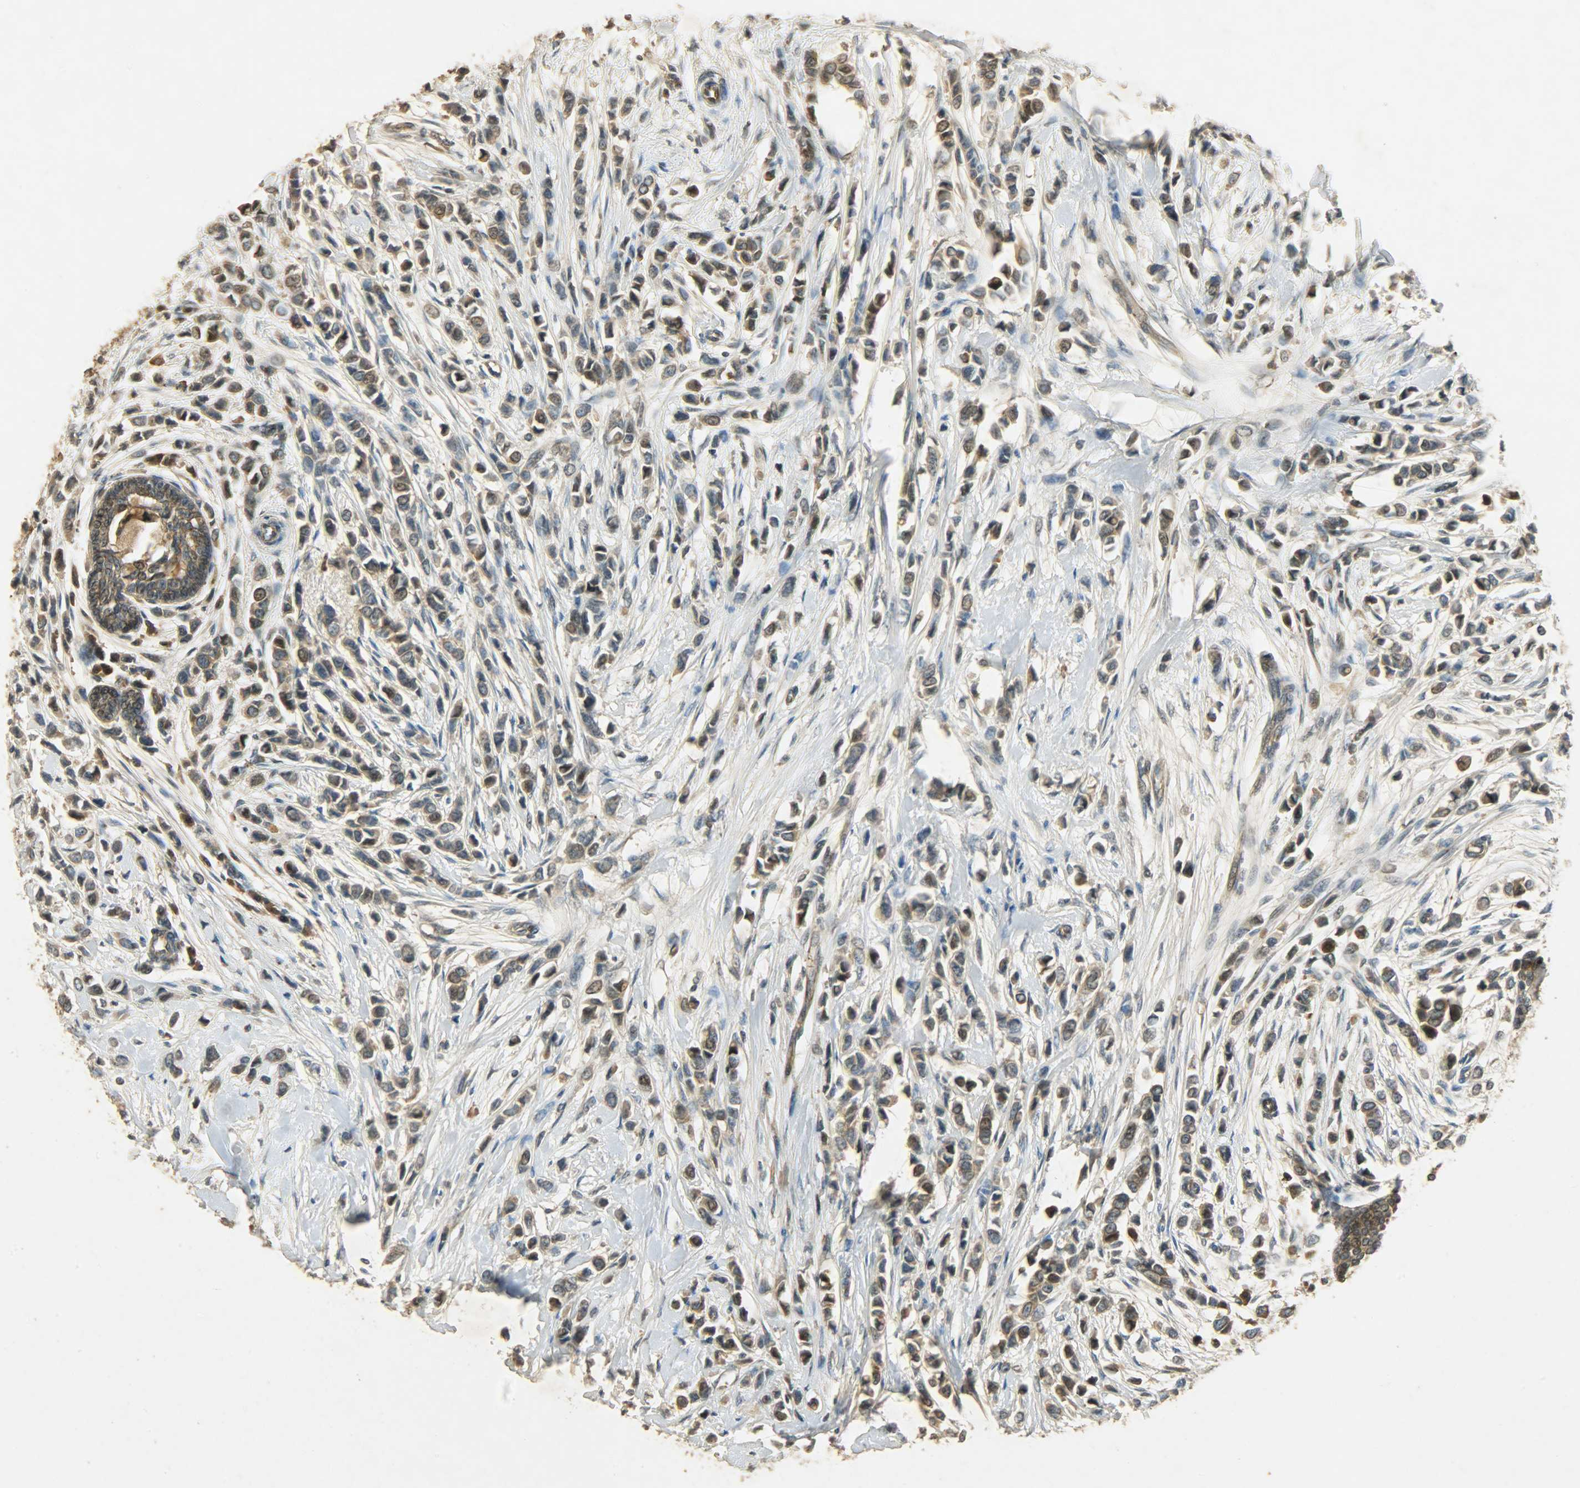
{"staining": {"intensity": "moderate", "quantity": ">75%", "location": "cytoplasmic/membranous"}, "tissue": "breast cancer", "cell_type": "Tumor cells", "image_type": "cancer", "snomed": [{"axis": "morphology", "description": "Lobular carcinoma"}, {"axis": "topography", "description": "Breast"}], "caption": "DAB immunohistochemical staining of human breast lobular carcinoma demonstrates moderate cytoplasmic/membranous protein expression in about >75% of tumor cells.", "gene": "ATP2B1", "patient": {"sex": "female", "age": 51}}